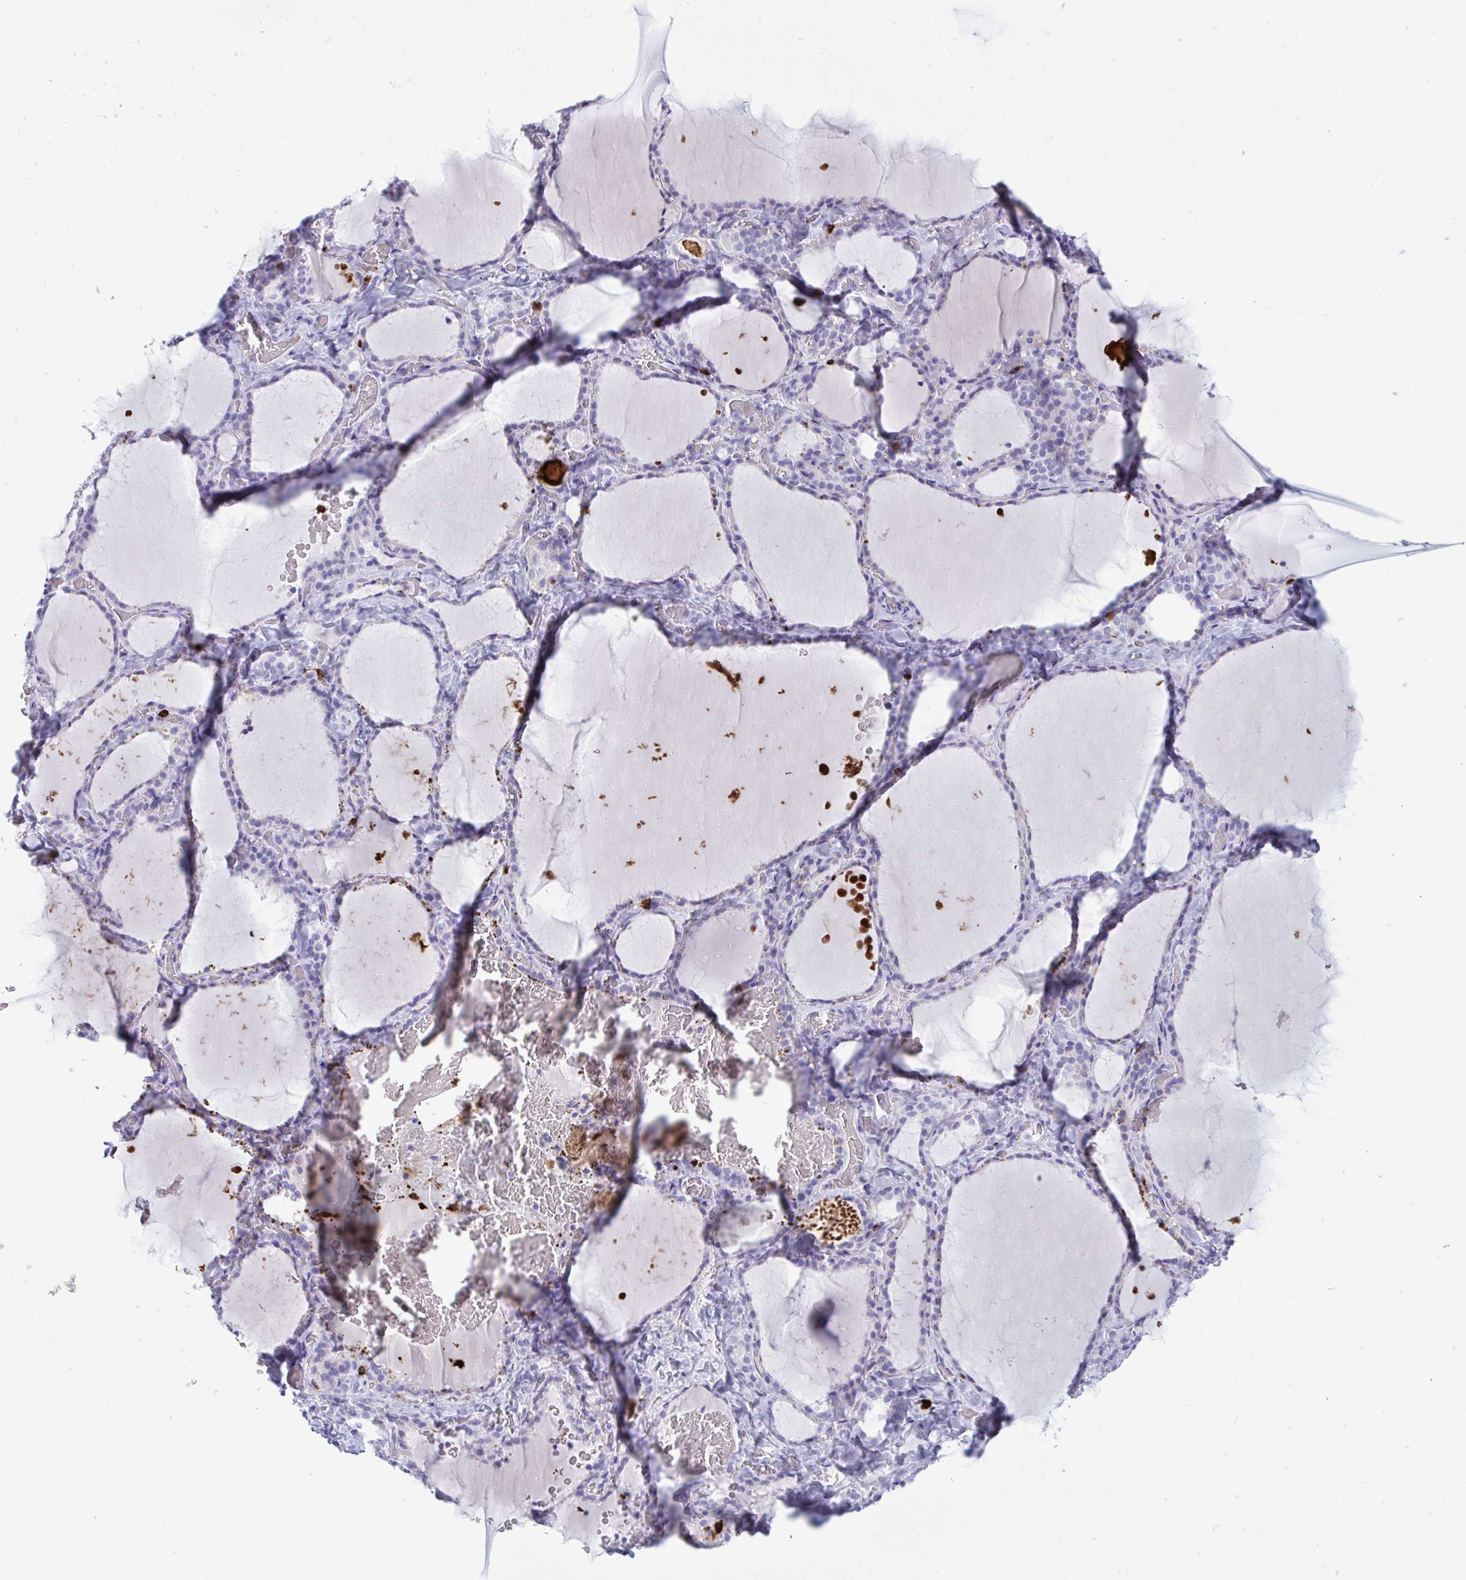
{"staining": {"intensity": "negative", "quantity": "none", "location": "none"}, "tissue": "thyroid gland", "cell_type": "Glandular cells", "image_type": "normal", "snomed": [{"axis": "morphology", "description": "Normal tissue, NOS"}, {"axis": "topography", "description": "Thyroid gland"}], "caption": "The micrograph exhibits no significant positivity in glandular cells of thyroid gland.", "gene": "ARHGAP42", "patient": {"sex": "female", "age": 22}}